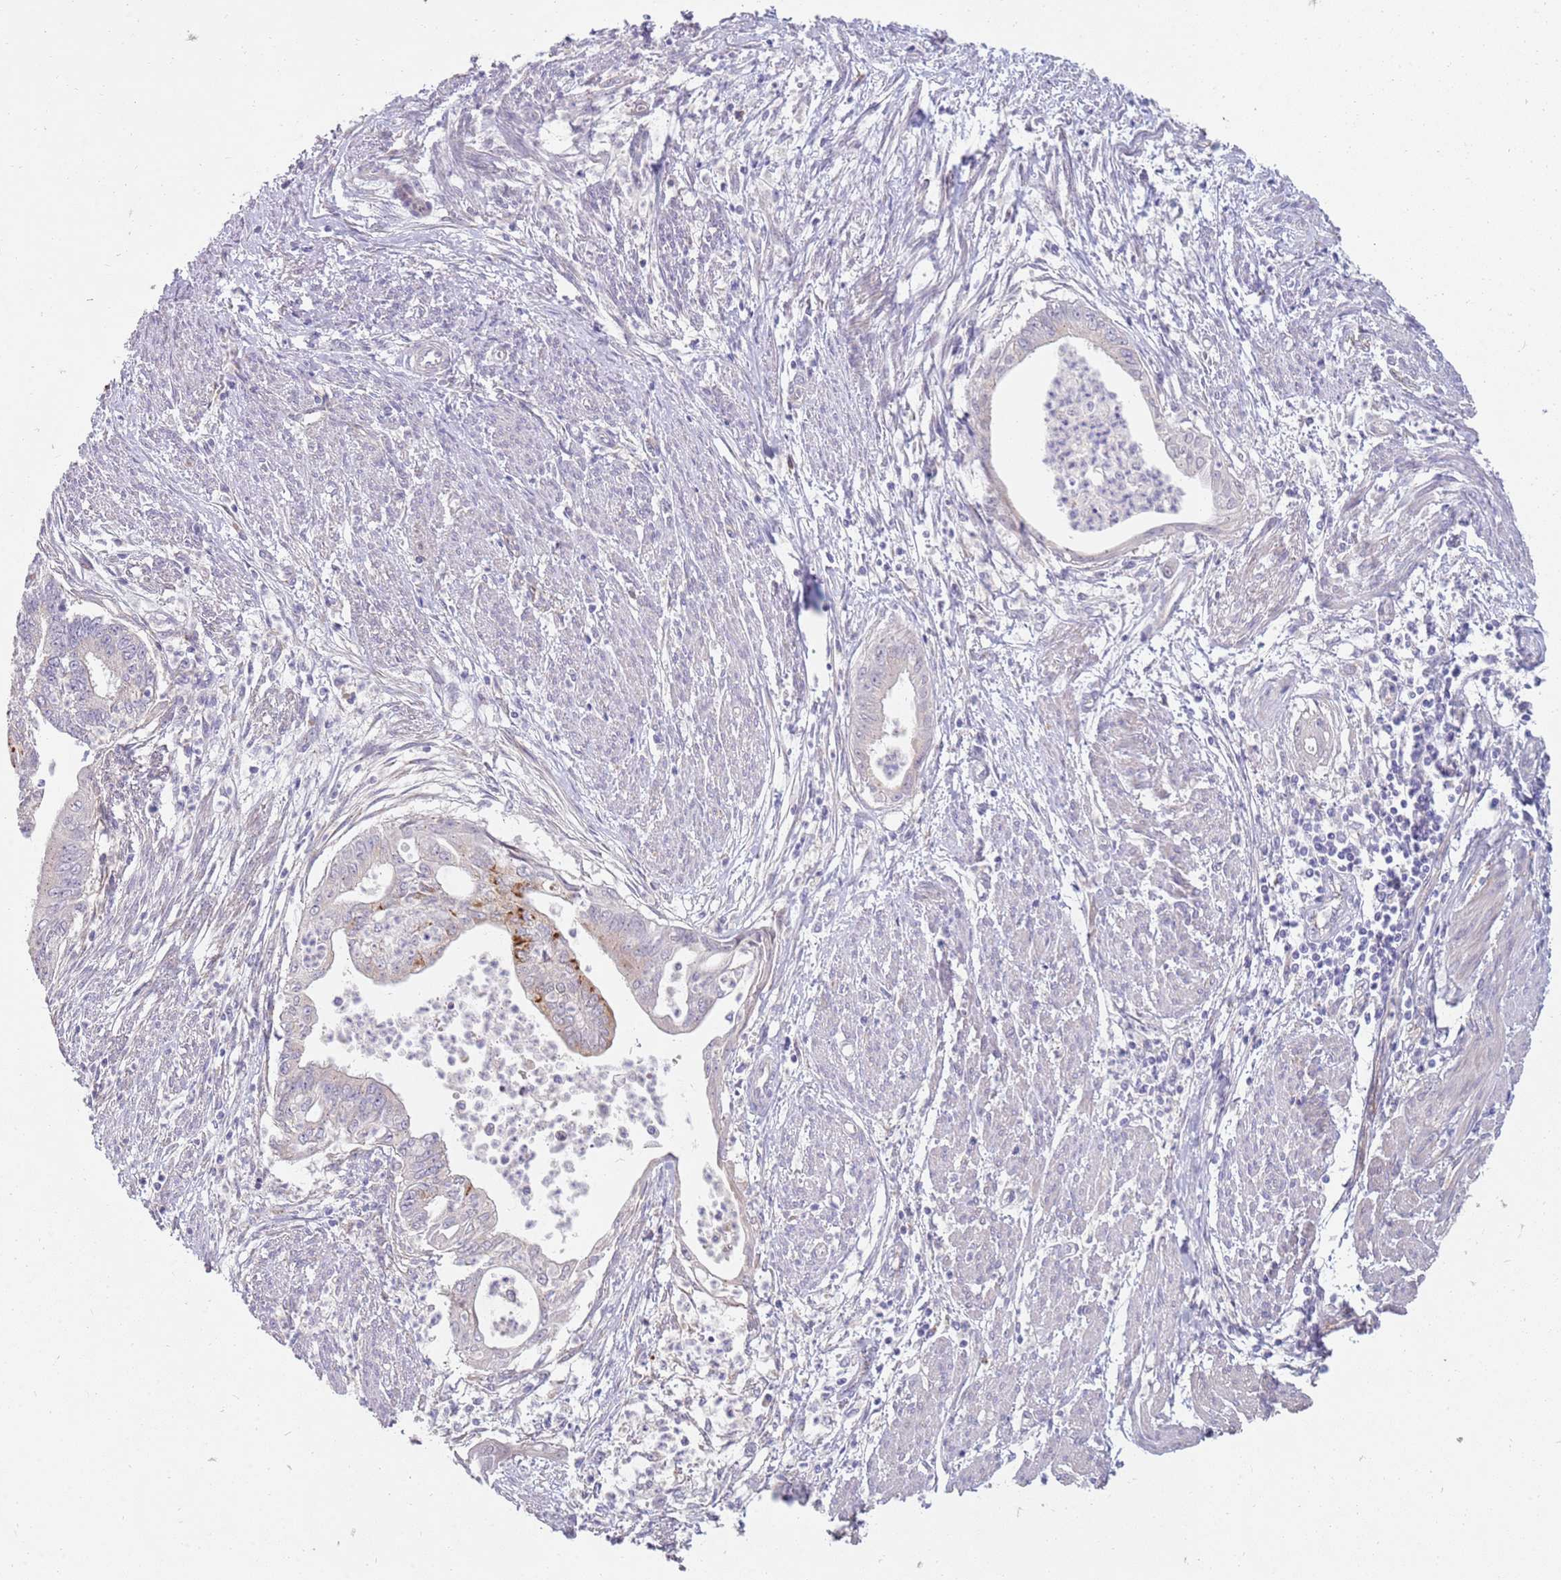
{"staining": {"intensity": "negative", "quantity": "none", "location": "none"}, "tissue": "endometrial cancer", "cell_type": "Tumor cells", "image_type": "cancer", "snomed": [{"axis": "morphology", "description": "Adenocarcinoma, NOS"}, {"axis": "topography", "description": "Endometrium"}], "caption": "This image is of endometrial adenocarcinoma stained with immunohistochemistry to label a protein in brown with the nuclei are counter-stained blue. There is no positivity in tumor cells. Brightfield microscopy of IHC stained with DAB (3,3'-diaminobenzidine) (brown) and hematoxylin (blue), captured at high magnification.", "gene": "NMUR2", "patient": {"sex": "female", "age": 73}}